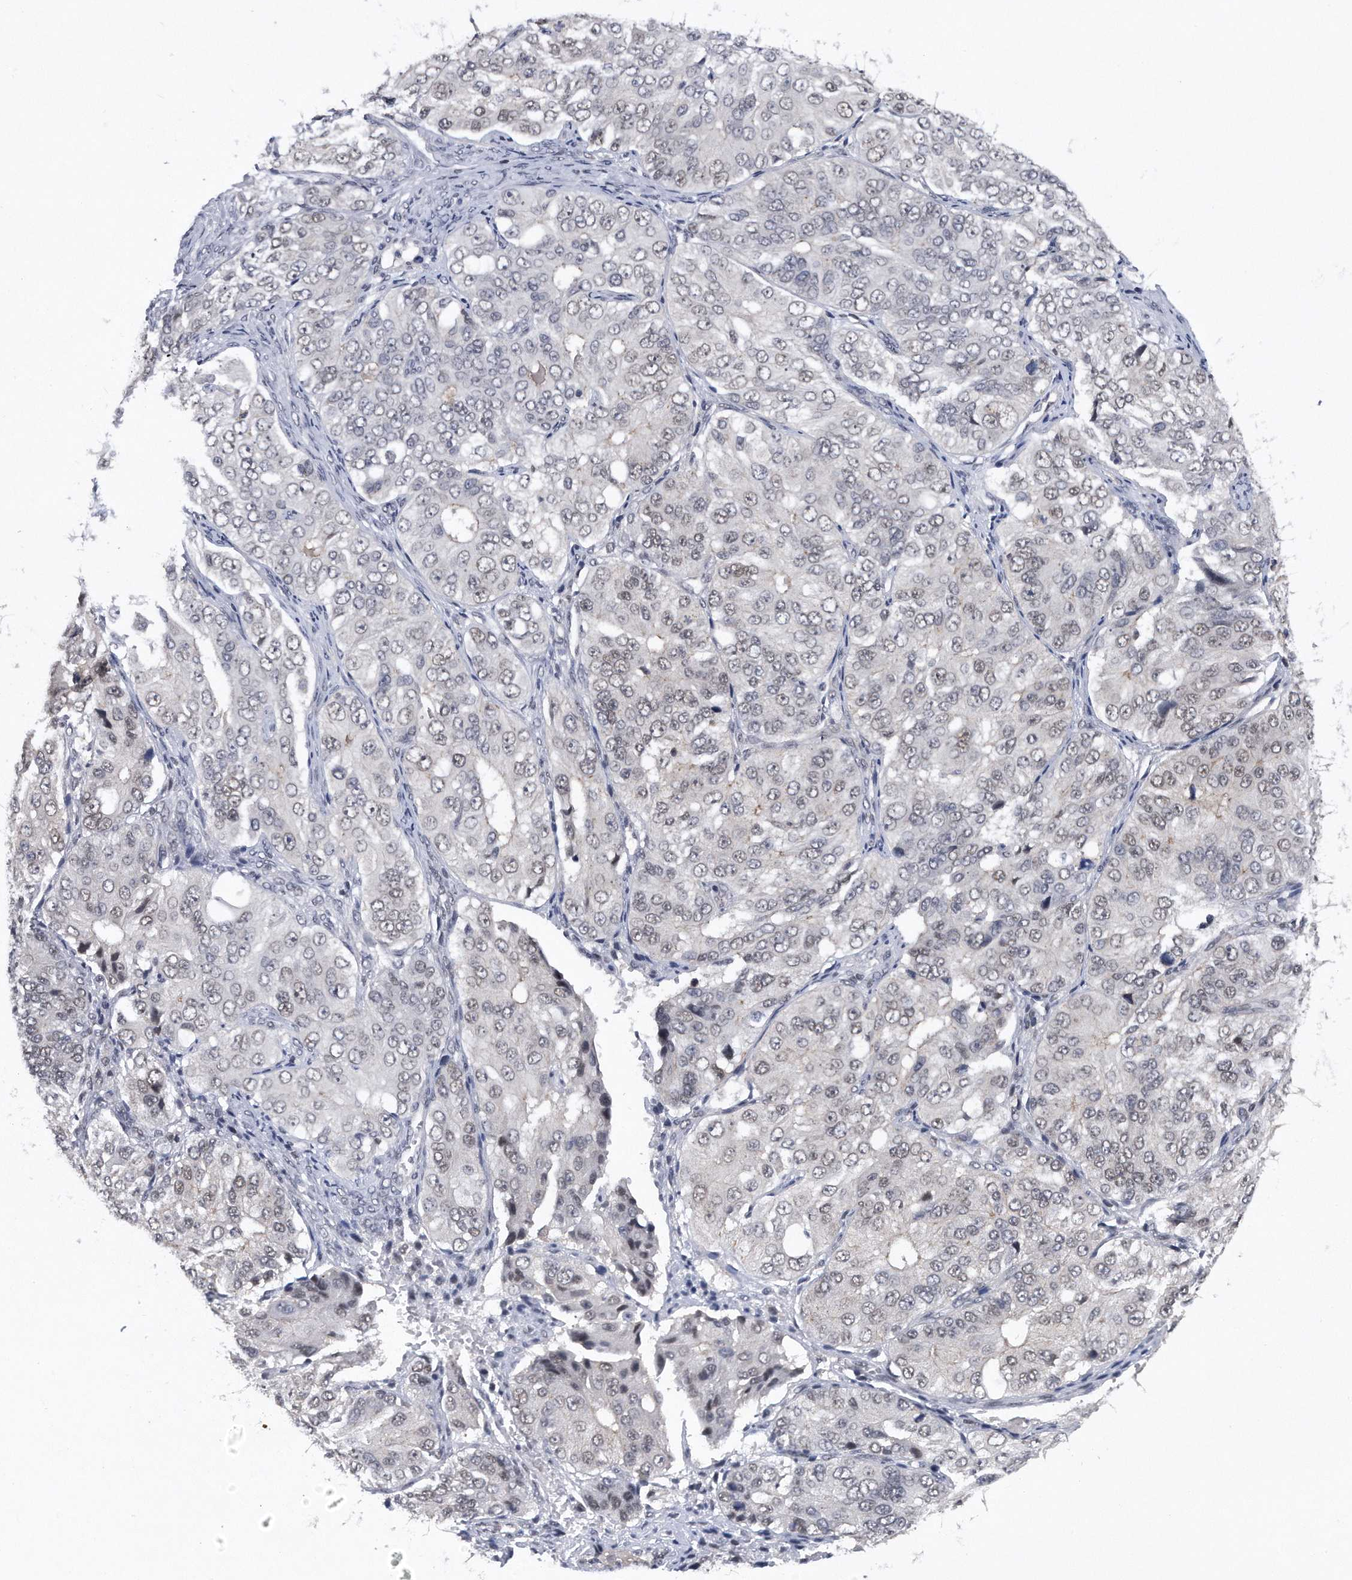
{"staining": {"intensity": "weak", "quantity": "25%-75%", "location": "nuclear"}, "tissue": "ovarian cancer", "cell_type": "Tumor cells", "image_type": "cancer", "snomed": [{"axis": "morphology", "description": "Carcinoma, endometroid"}, {"axis": "topography", "description": "Ovary"}], "caption": "A brown stain shows weak nuclear staining of a protein in endometroid carcinoma (ovarian) tumor cells. (DAB (3,3'-diaminobenzidine) IHC, brown staining for protein, blue staining for nuclei).", "gene": "VIRMA", "patient": {"sex": "female", "age": 51}}